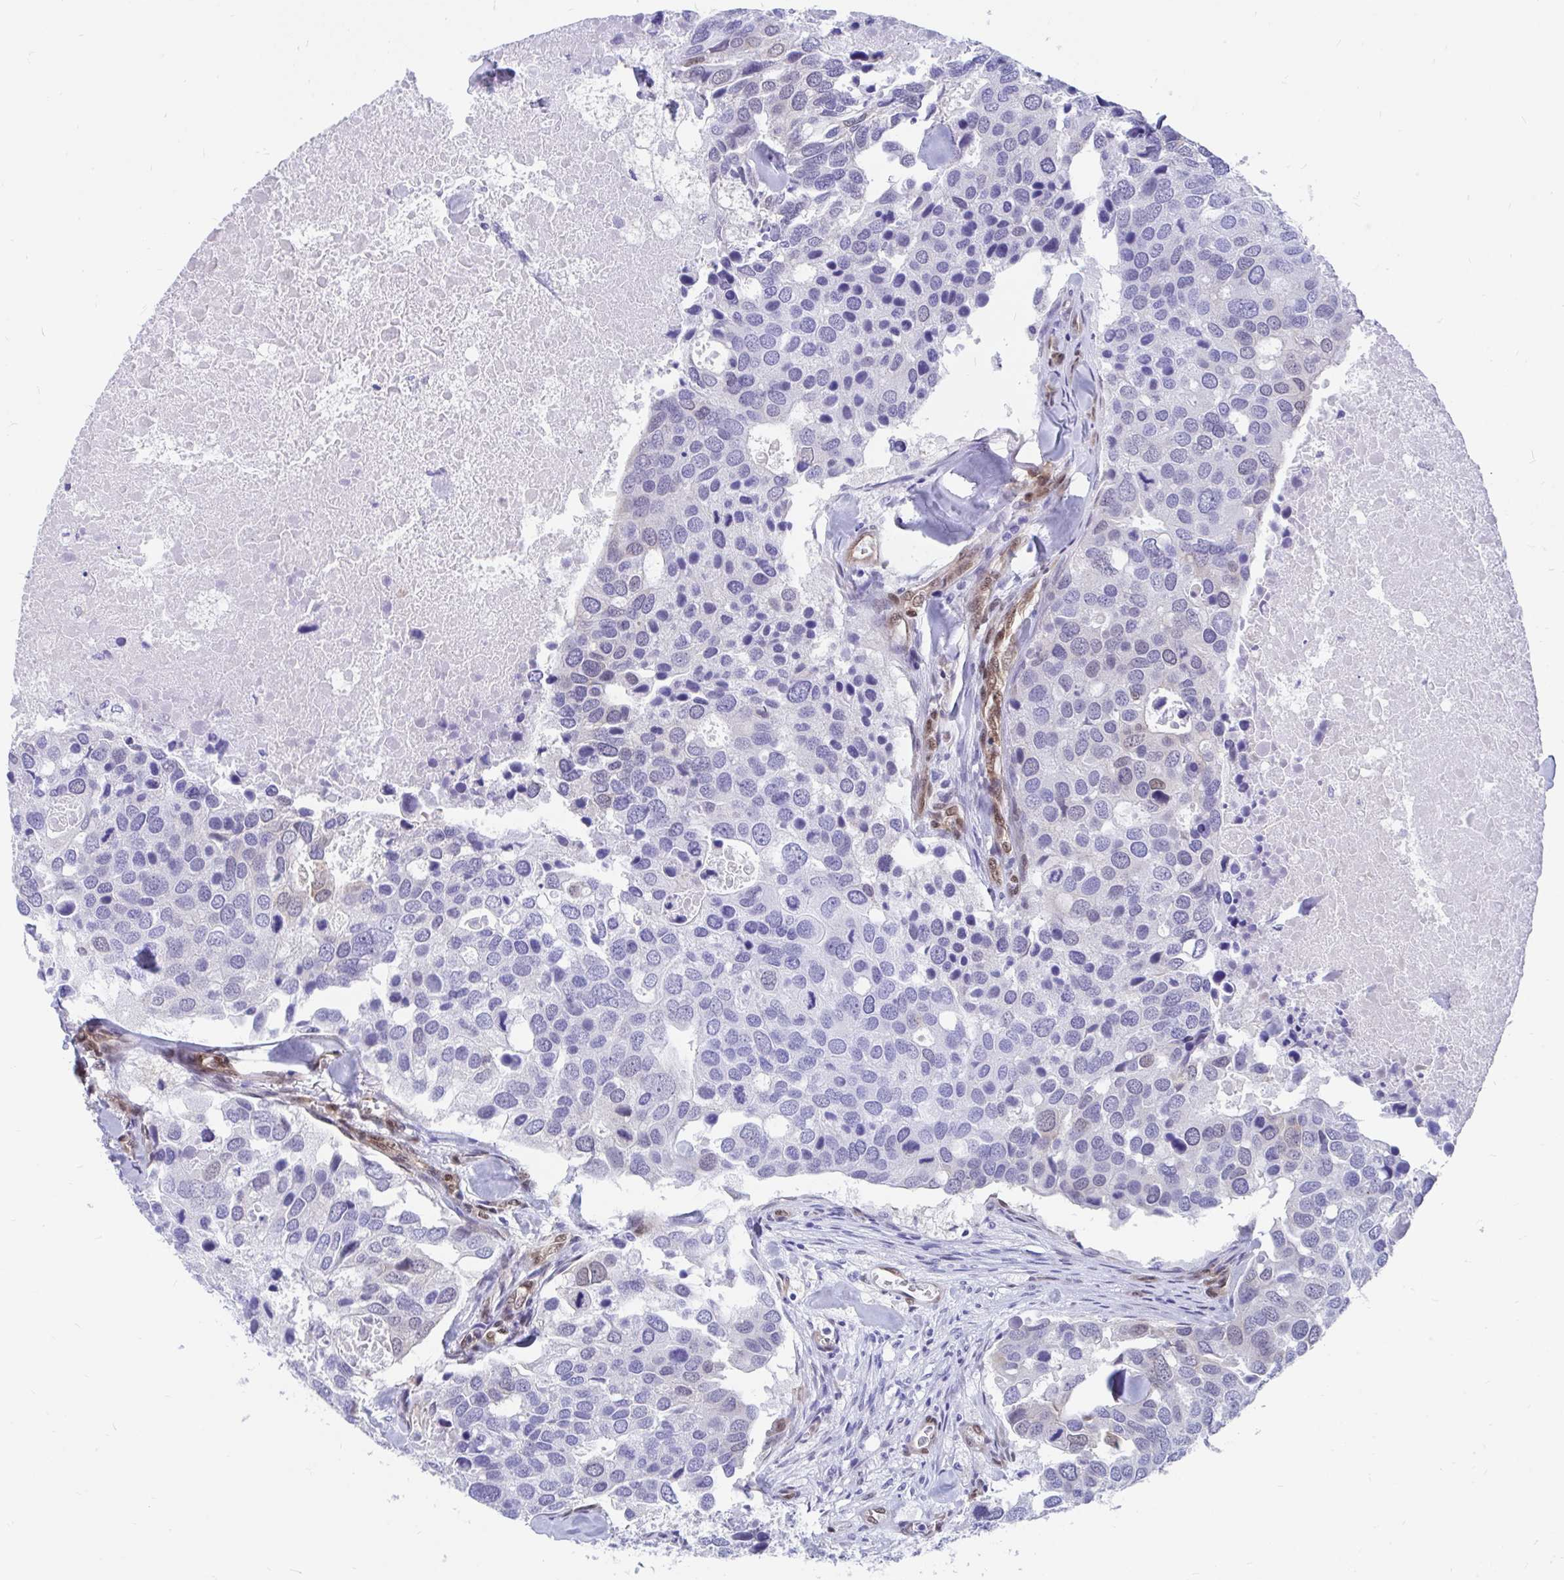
{"staining": {"intensity": "moderate", "quantity": "<25%", "location": "nuclear"}, "tissue": "breast cancer", "cell_type": "Tumor cells", "image_type": "cancer", "snomed": [{"axis": "morphology", "description": "Duct carcinoma"}, {"axis": "topography", "description": "Breast"}], "caption": "Breast cancer stained for a protein shows moderate nuclear positivity in tumor cells. Nuclei are stained in blue.", "gene": "RBPMS", "patient": {"sex": "female", "age": 83}}